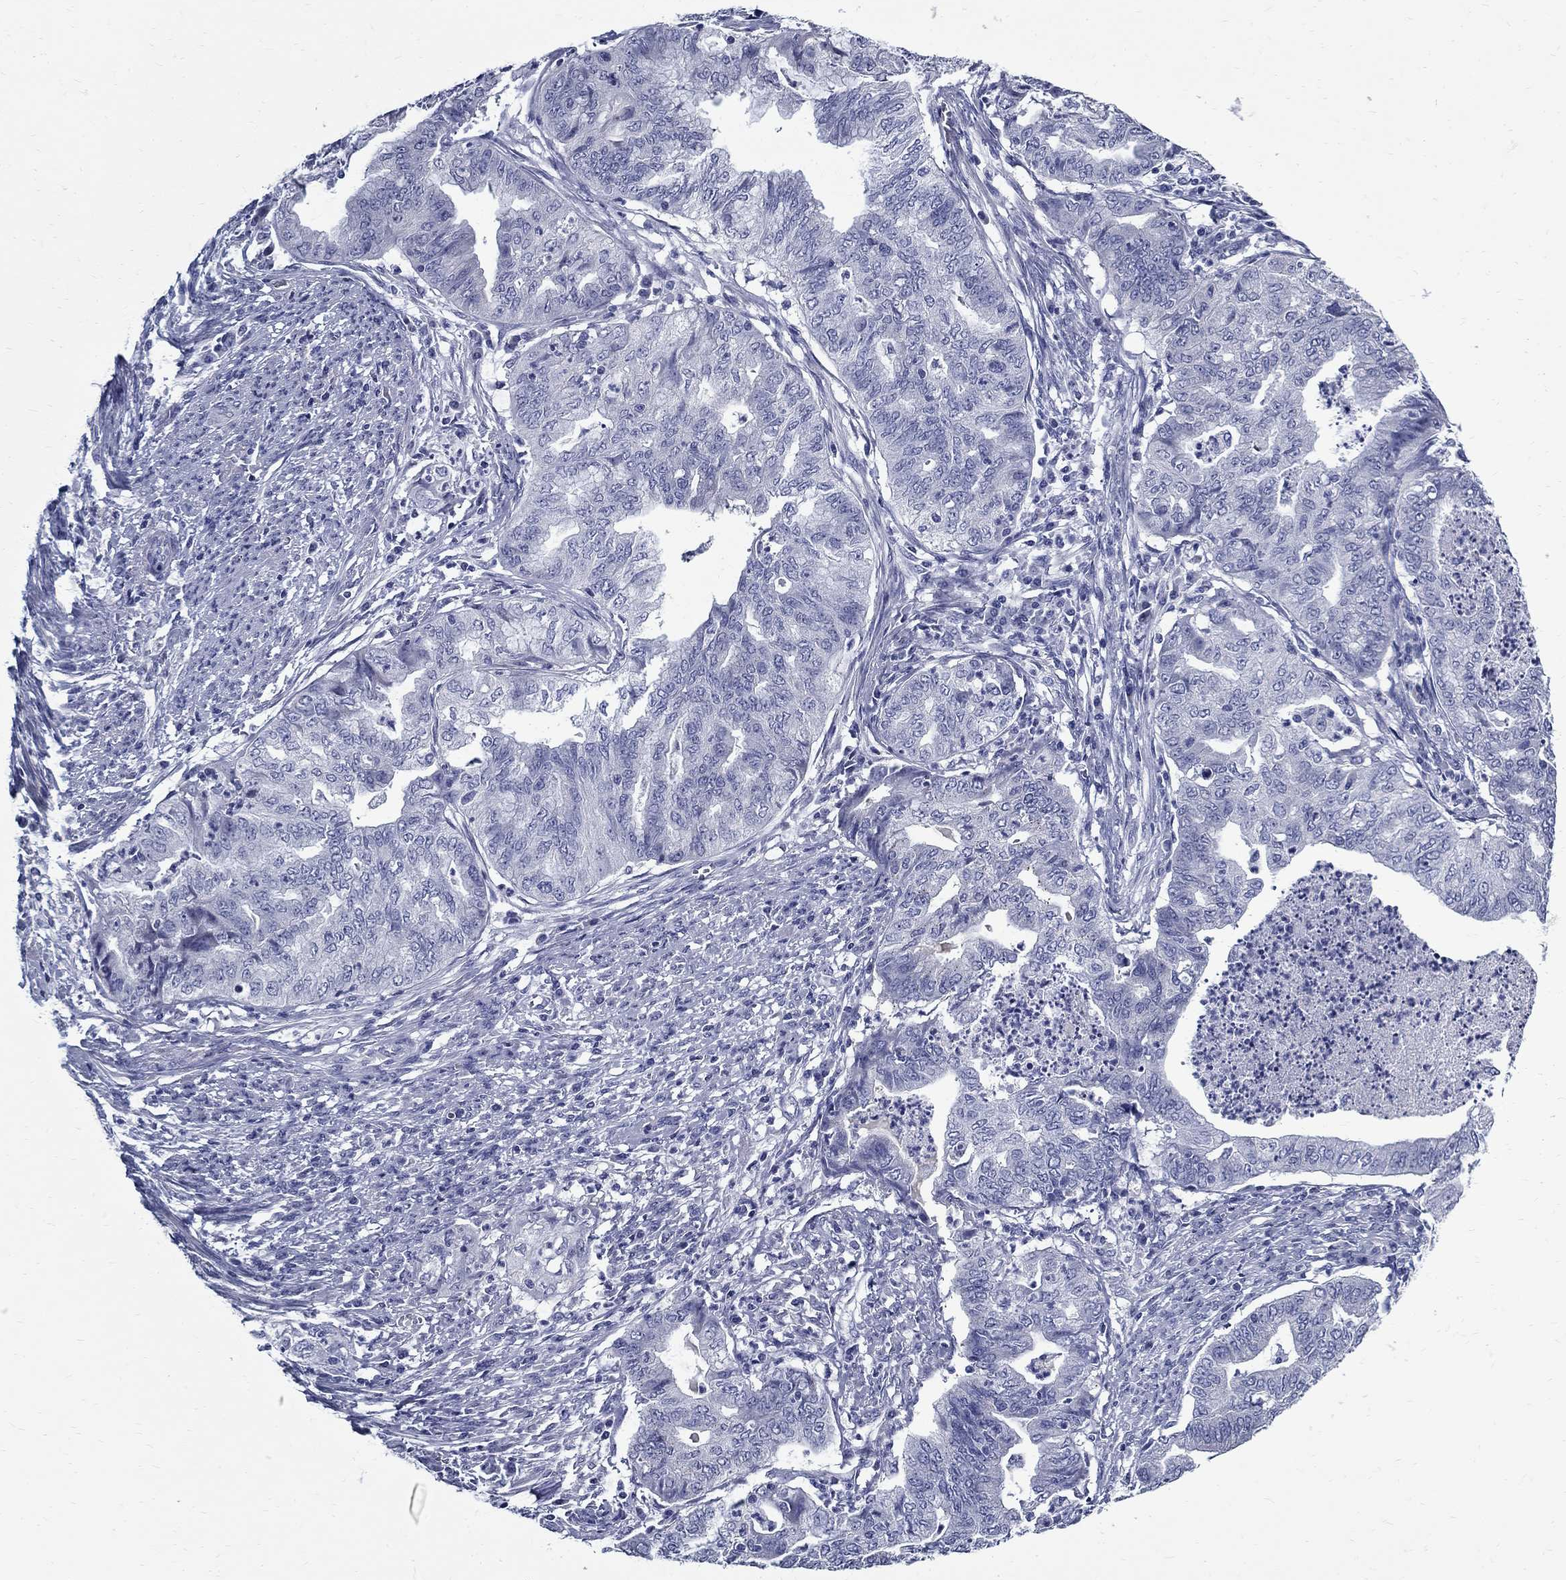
{"staining": {"intensity": "negative", "quantity": "none", "location": "none"}, "tissue": "endometrial cancer", "cell_type": "Tumor cells", "image_type": "cancer", "snomed": [{"axis": "morphology", "description": "Adenocarcinoma, NOS"}, {"axis": "topography", "description": "Endometrium"}], "caption": "Tumor cells are negative for protein expression in human endometrial cancer (adenocarcinoma).", "gene": "TGM4", "patient": {"sex": "female", "age": 79}}